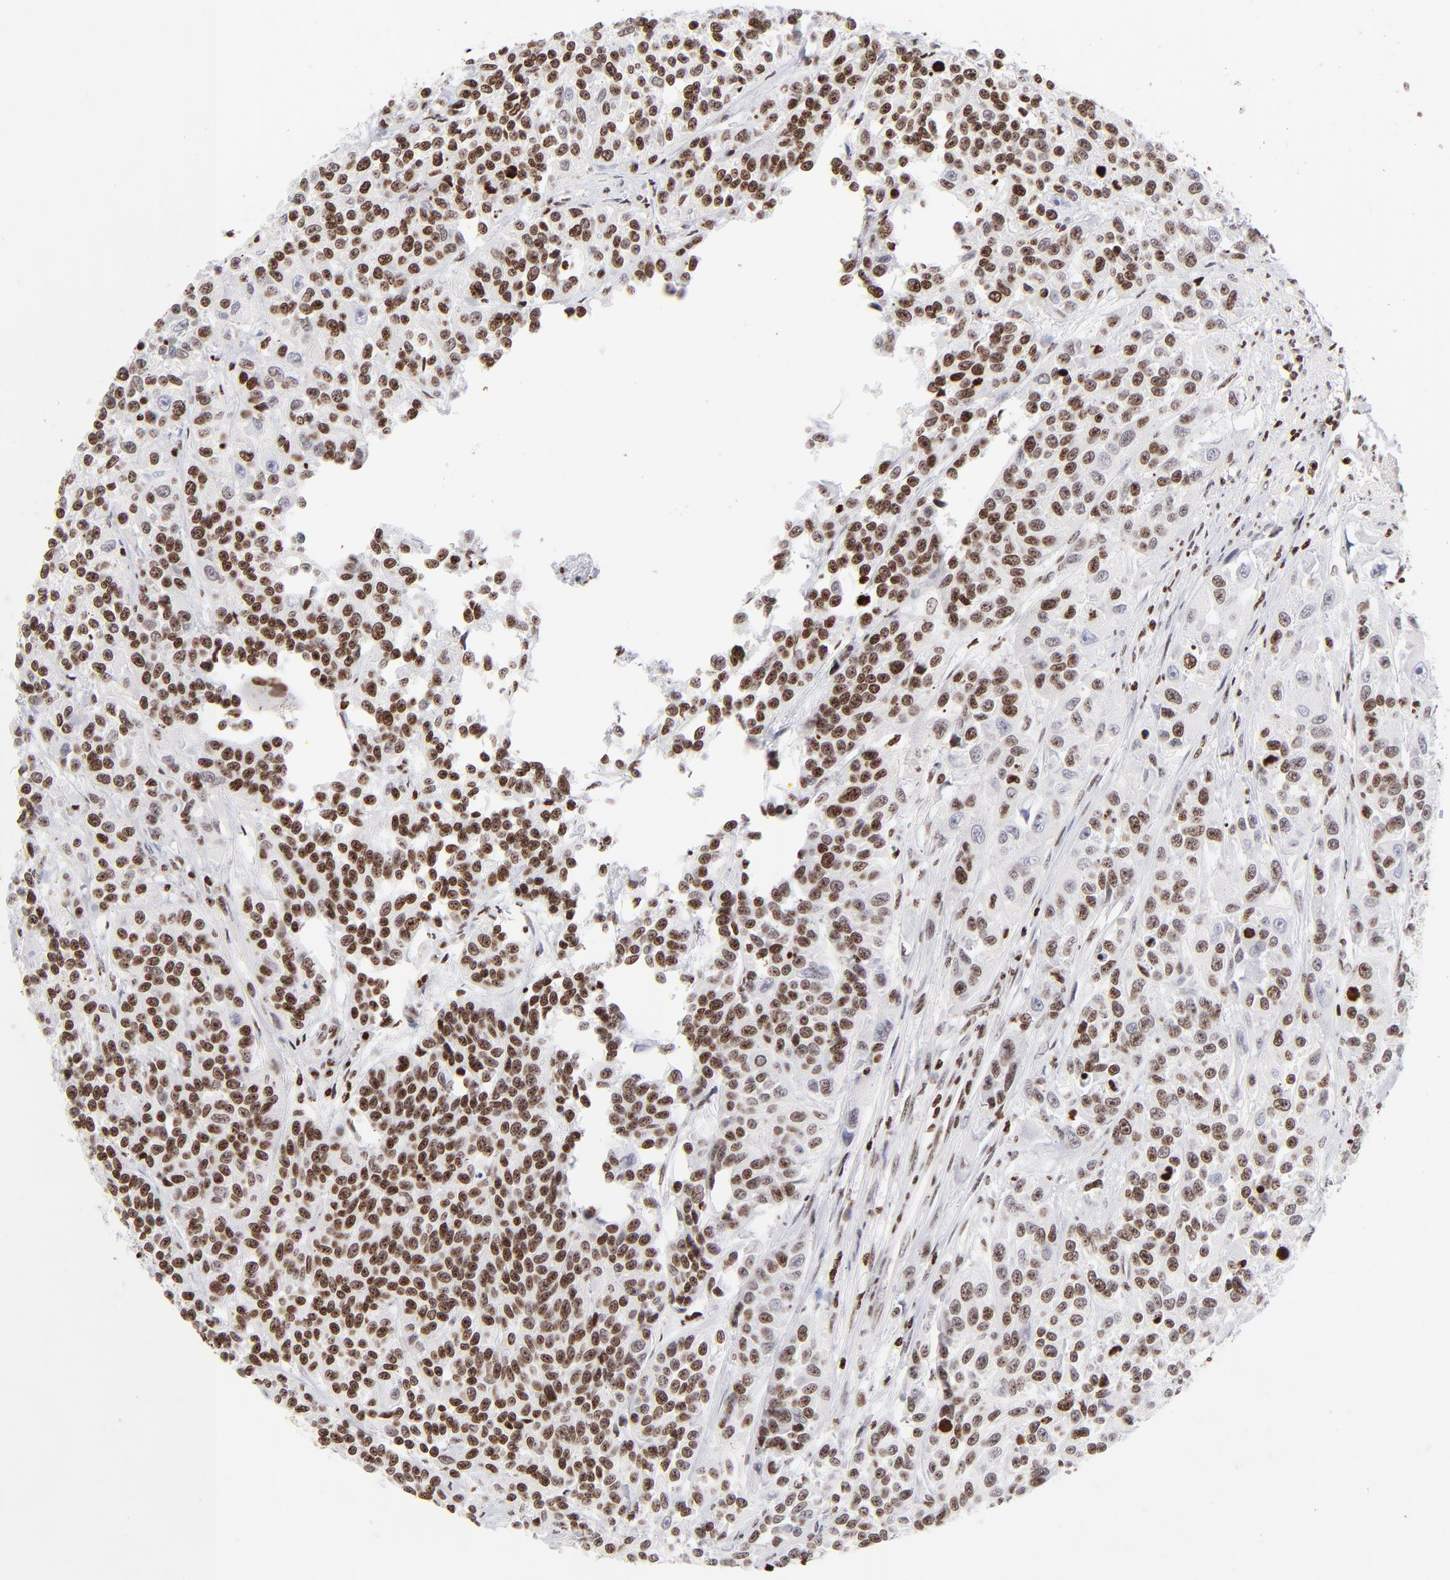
{"staining": {"intensity": "strong", "quantity": ">75%", "location": "nuclear"}, "tissue": "urothelial cancer", "cell_type": "Tumor cells", "image_type": "cancer", "snomed": [{"axis": "morphology", "description": "Urothelial carcinoma, High grade"}, {"axis": "topography", "description": "Urinary bladder"}], "caption": "IHC (DAB (3,3'-diaminobenzidine)) staining of urothelial cancer exhibits strong nuclear protein positivity in approximately >75% of tumor cells.", "gene": "RTL4", "patient": {"sex": "female", "age": 81}}